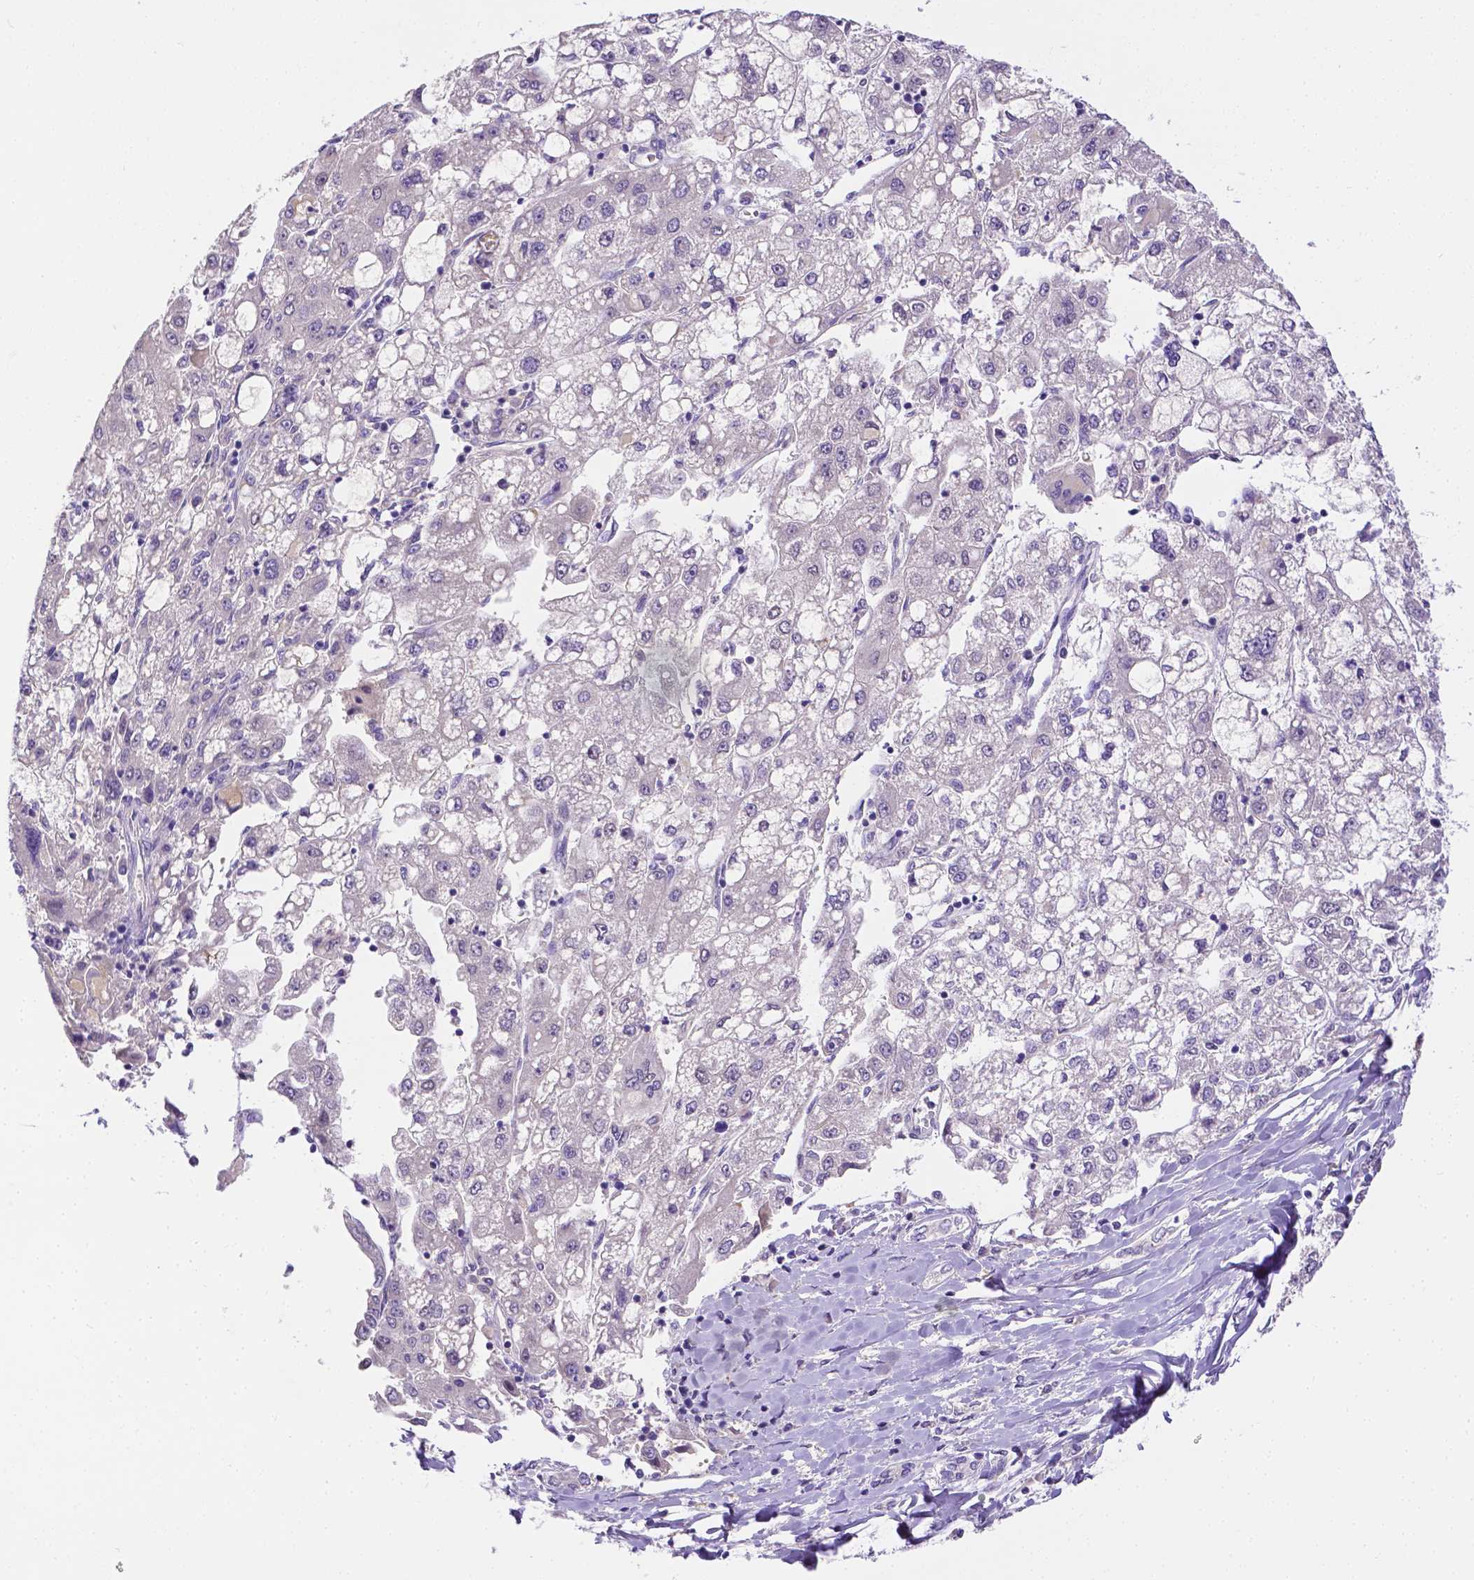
{"staining": {"intensity": "negative", "quantity": "none", "location": "none"}, "tissue": "liver cancer", "cell_type": "Tumor cells", "image_type": "cancer", "snomed": [{"axis": "morphology", "description": "Carcinoma, Hepatocellular, NOS"}, {"axis": "topography", "description": "Liver"}], "caption": "Immunohistochemistry micrograph of neoplastic tissue: liver cancer (hepatocellular carcinoma) stained with DAB (3,3'-diaminobenzidine) reveals no significant protein staining in tumor cells. (Stains: DAB immunohistochemistry (IHC) with hematoxylin counter stain, Microscopy: brightfield microscopy at high magnification).", "gene": "NXPH2", "patient": {"sex": "male", "age": 40}}